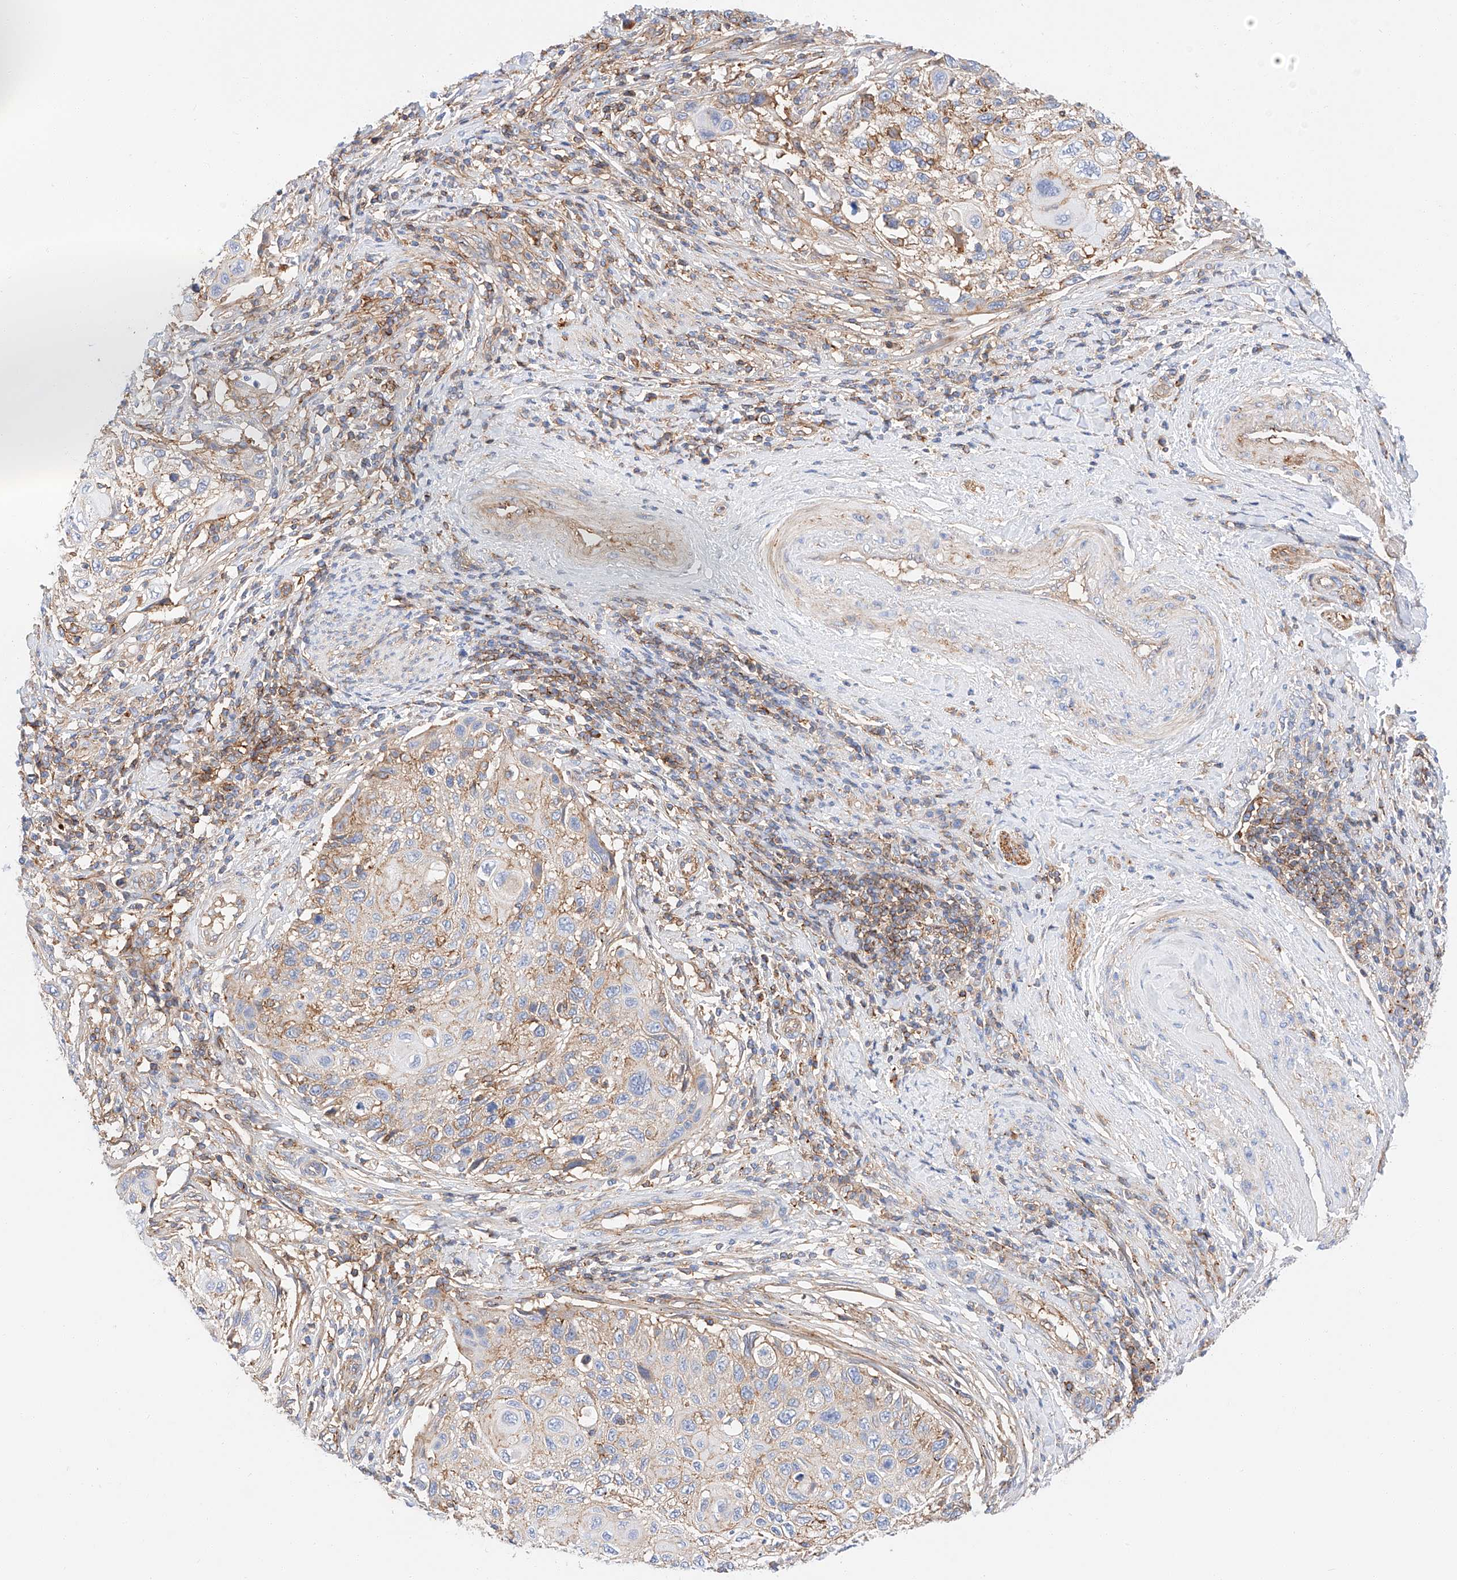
{"staining": {"intensity": "weak", "quantity": "25%-75%", "location": "cytoplasmic/membranous"}, "tissue": "cervical cancer", "cell_type": "Tumor cells", "image_type": "cancer", "snomed": [{"axis": "morphology", "description": "Squamous cell carcinoma, NOS"}, {"axis": "topography", "description": "Cervix"}], "caption": "Cervical cancer stained for a protein (brown) shows weak cytoplasmic/membranous positive positivity in about 25%-75% of tumor cells.", "gene": "HAUS4", "patient": {"sex": "female", "age": 70}}